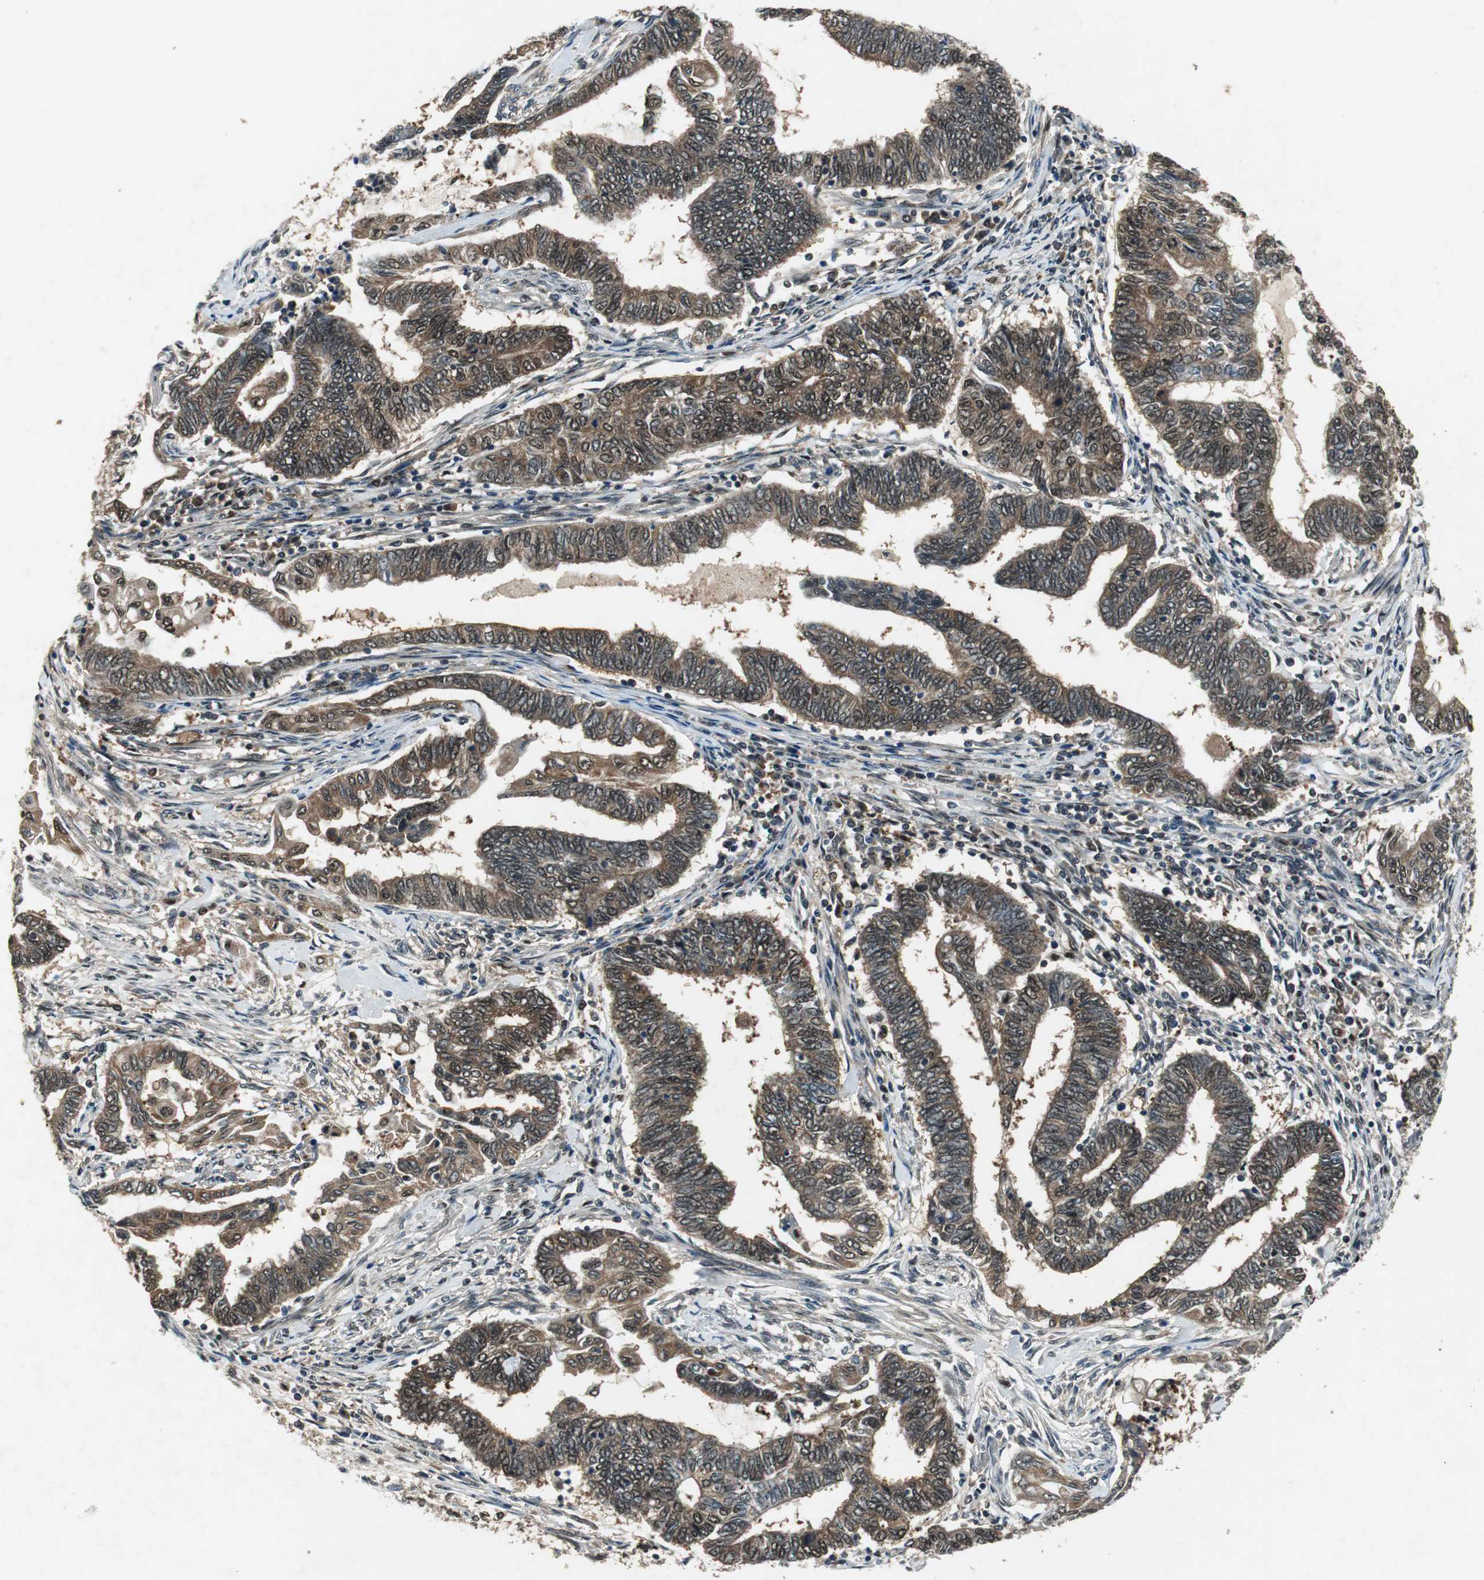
{"staining": {"intensity": "moderate", "quantity": ">75%", "location": "cytoplasmic/membranous,nuclear"}, "tissue": "endometrial cancer", "cell_type": "Tumor cells", "image_type": "cancer", "snomed": [{"axis": "morphology", "description": "Adenocarcinoma, NOS"}, {"axis": "topography", "description": "Uterus"}, {"axis": "topography", "description": "Endometrium"}], "caption": "This is an image of immunohistochemistry (IHC) staining of endometrial cancer (adenocarcinoma), which shows moderate positivity in the cytoplasmic/membranous and nuclear of tumor cells.", "gene": "PSMB4", "patient": {"sex": "female", "age": 70}}